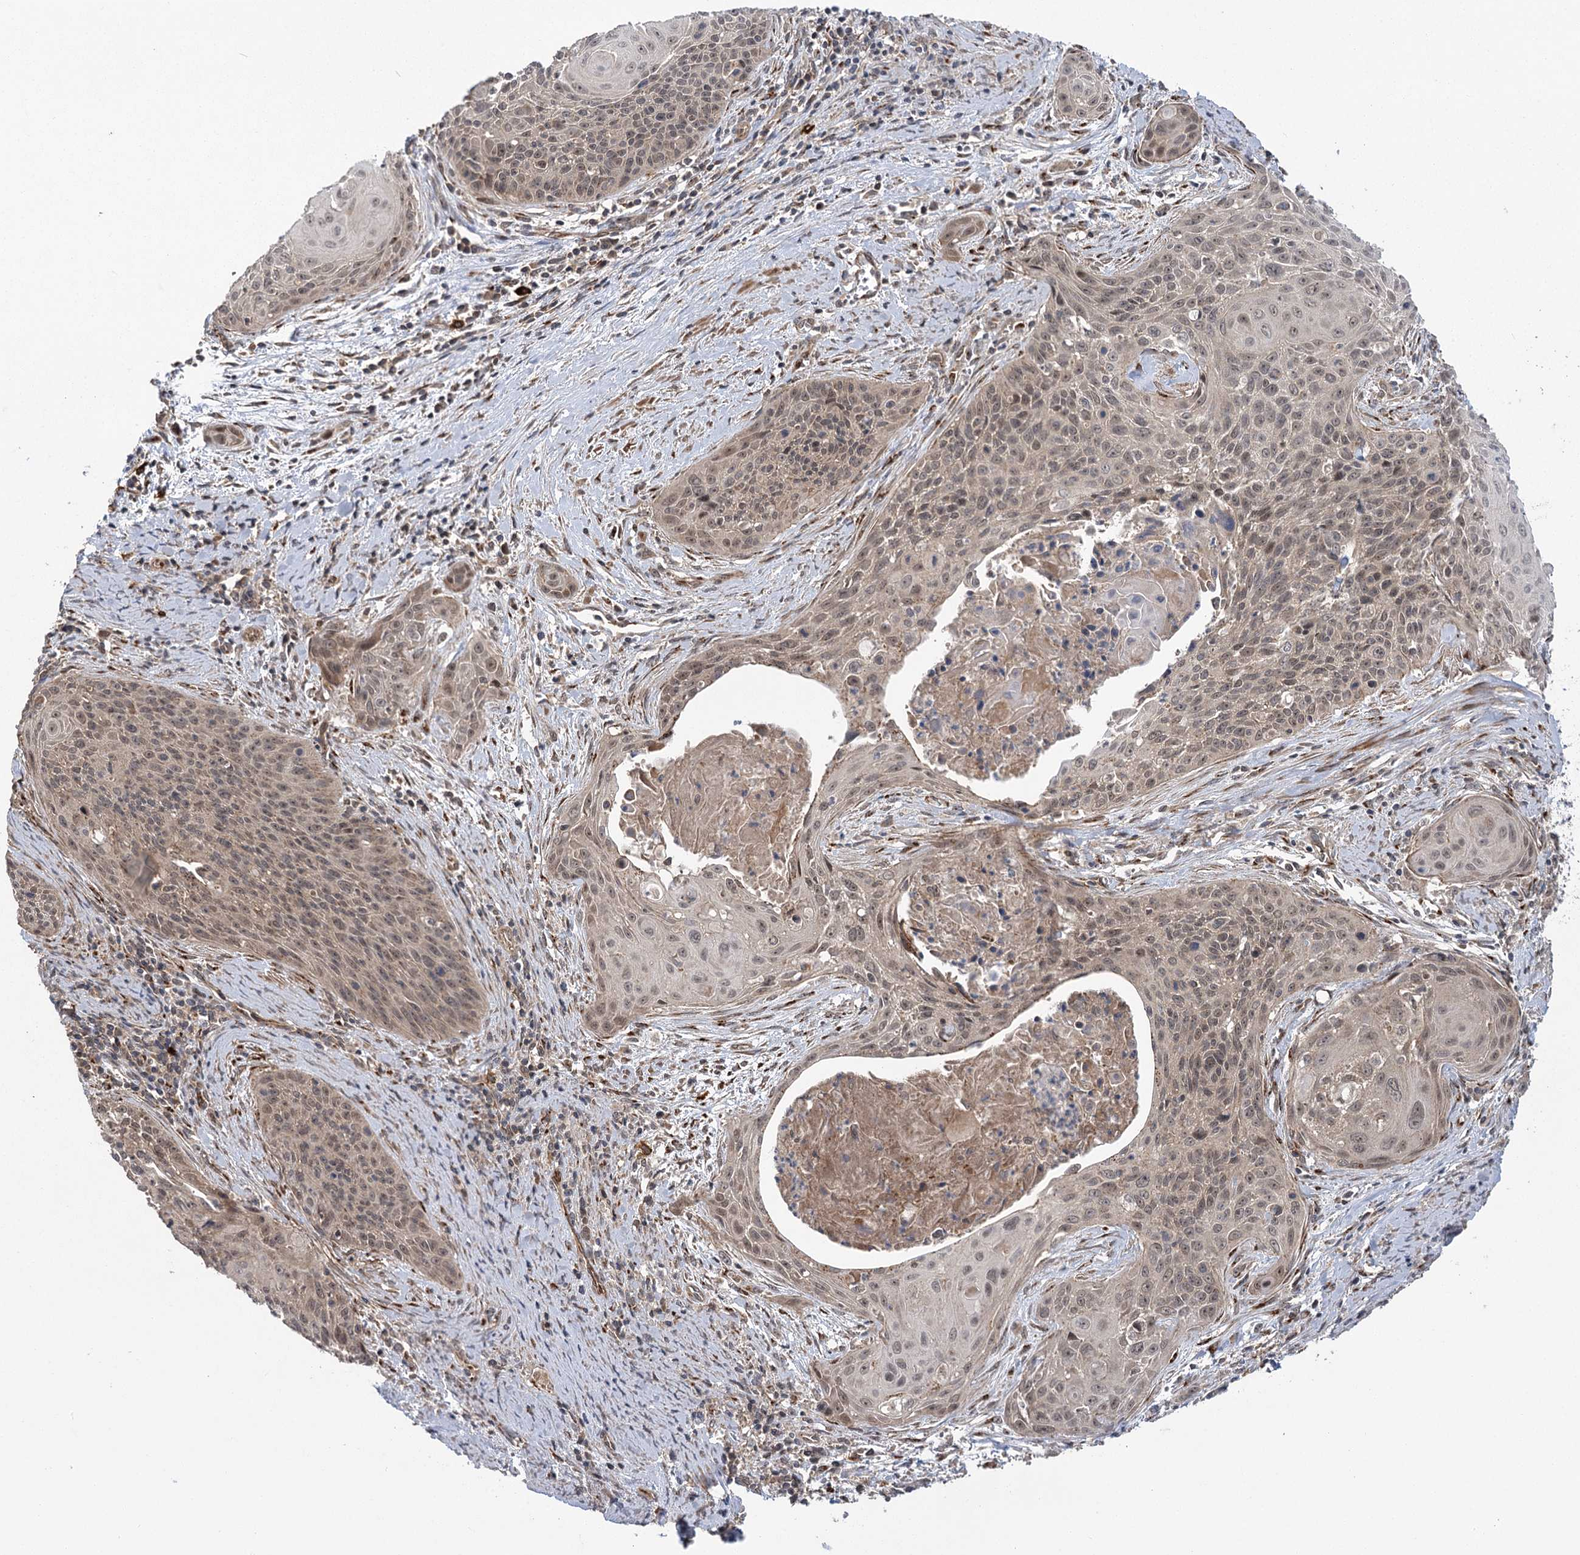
{"staining": {"intensity": "weak", "quantity": ">75%", "location": "nuclear"}, "tissue": "cervical cancer", "cell_type": "Tumor cells", "image_type": "cancer", "snomed": [{"axis": "morphology", "description": "Squamous cell carcinoma, NOS"}, {"axis": "topography", "description": "Cervix"}], "caption": "The micrograph reveals immunohistochemical staining of cervical cancer. There is weak nuclear staining is seen in approximately >75% of tumor cells.", "gene": "CARD19", "patient": {"sex": "female", "age": 55}}